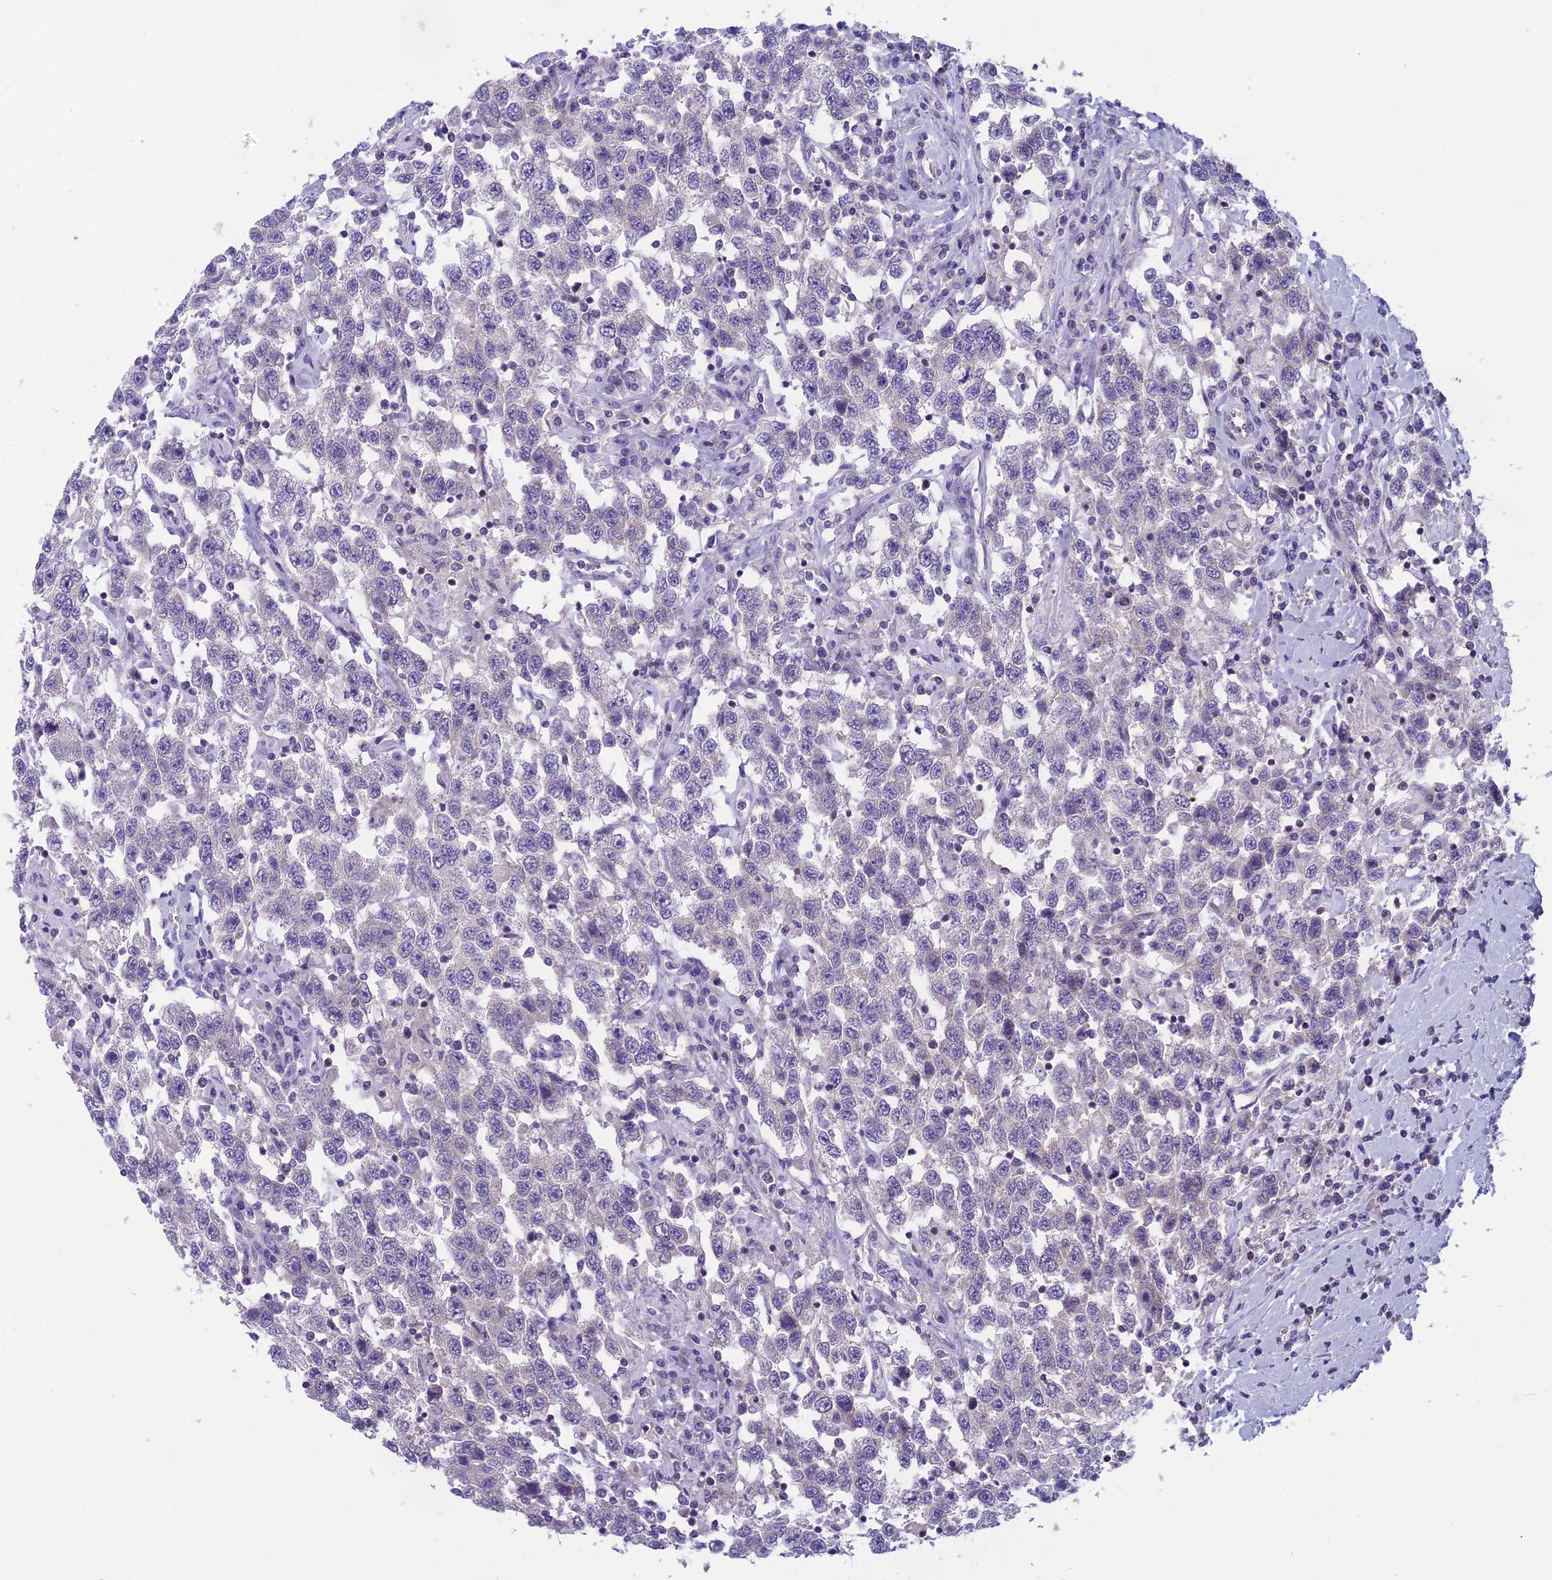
{"staining": {"intensity": "negative", "quantity": "none", "location": "none"}, "tissue": "testis cancer", "cell_type": "Tumor cells", "image_type": "cancer", "snomed": [{"axis": "morphology", "description": "Seminoma, NOS"}, {"axis": "topography", "description": "Testis"}], "caption": "Testis cancer was stained to show a protein in brown. There is no significant expression in tumor cells. (DAB IHC visualized using brightfield microscopy, high magnification).", "gene": "ARHGEF37", "patient": {"sex": "male", "age": 41}}